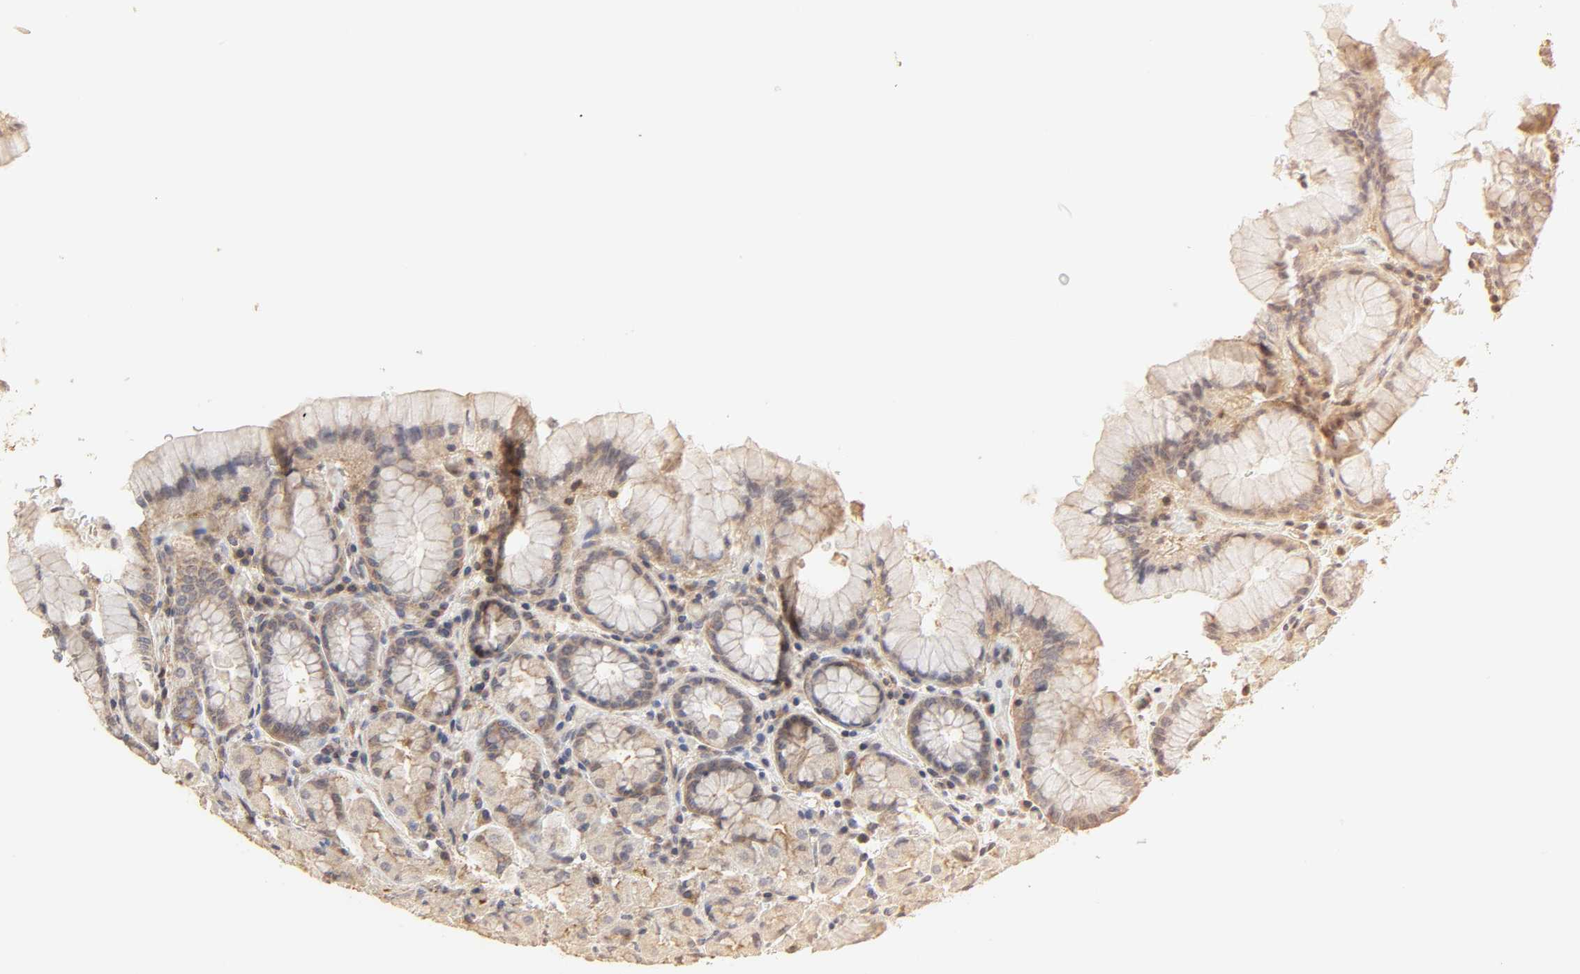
{"staining": {"intensity": "moderate", "quantity": ">75%", "location": "cytoplasmic/membranous"}, "tissue": "stomach", "cell_type": "Glandular cells", "image_type": "normal", "snomed": [{"axis": "morphology", "description": "Normal tissue, NOS"}, {"axis": "topography", "description": "Stomach, lower"}], "caption": "Human stomach stained with a brown dye shows moderate cytoplasmic/membranous positive positivity in approximately >75% of glandular cells.", "gene": "SH3GLB1", "patient": {"sex": "male", "age": 56}}